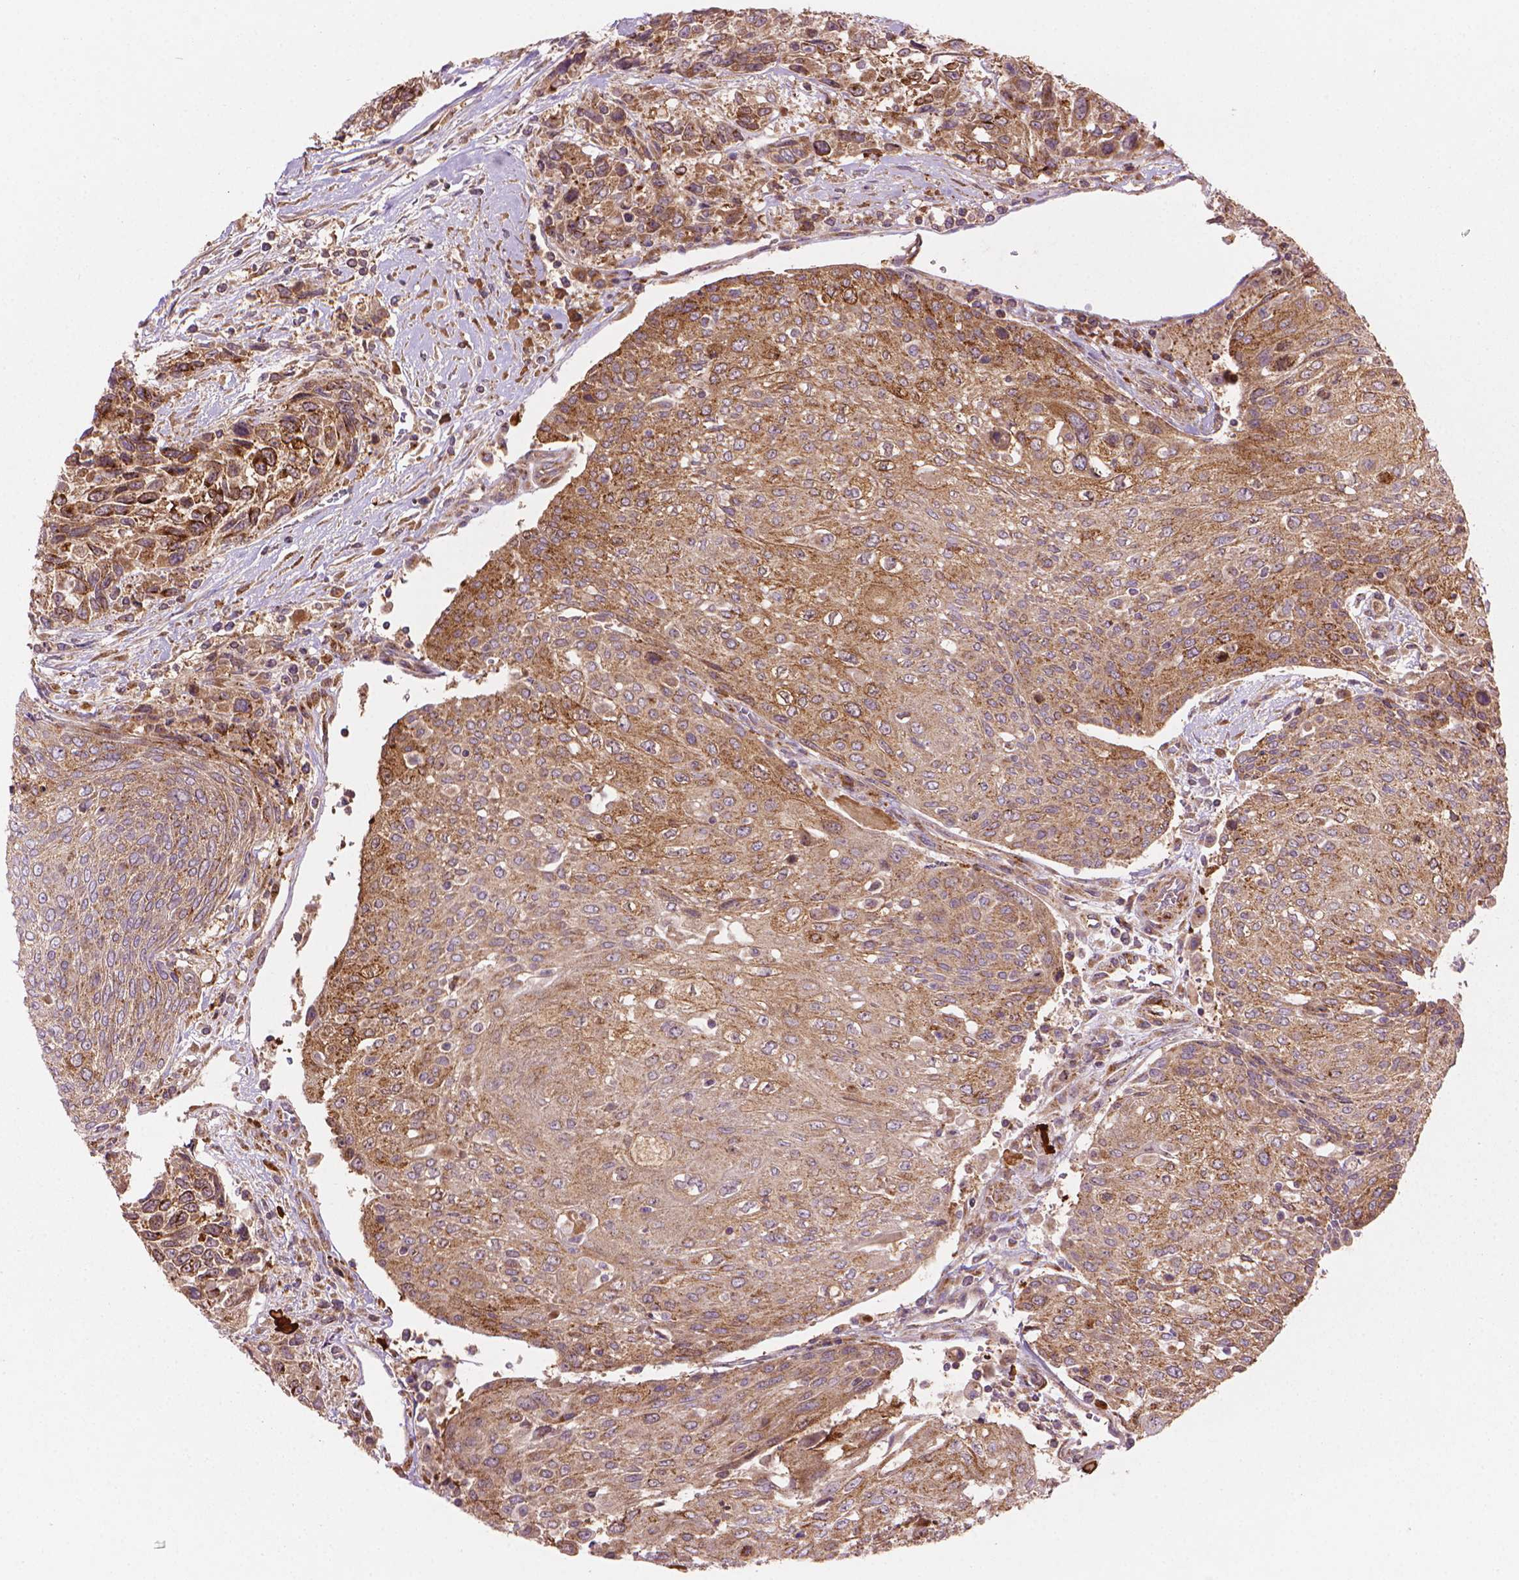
{"staining": {"intensity": "moderate", "quantity": ">75%", "location": "cytoplasmic/membranous"}, "tissue": "urothelial cancer", "cell_type": "Tumor cells", "image_type": "cancer", "snomed": [{"axis": "morphology", "description": "Urothelial carcinoma, High grade"}, {"axis": "topography", "description": "Urinary bladder"}], "caption": "The photomicrograph demonstrates immunohistochemical staining of urothelial carcinoma (high-grade). There is moderate cytoplasmic/membranous expression is identified in approximately >75% of tumor cells.", "gene": "VARS2", "patient": {"sex": "female", "age": 70}}